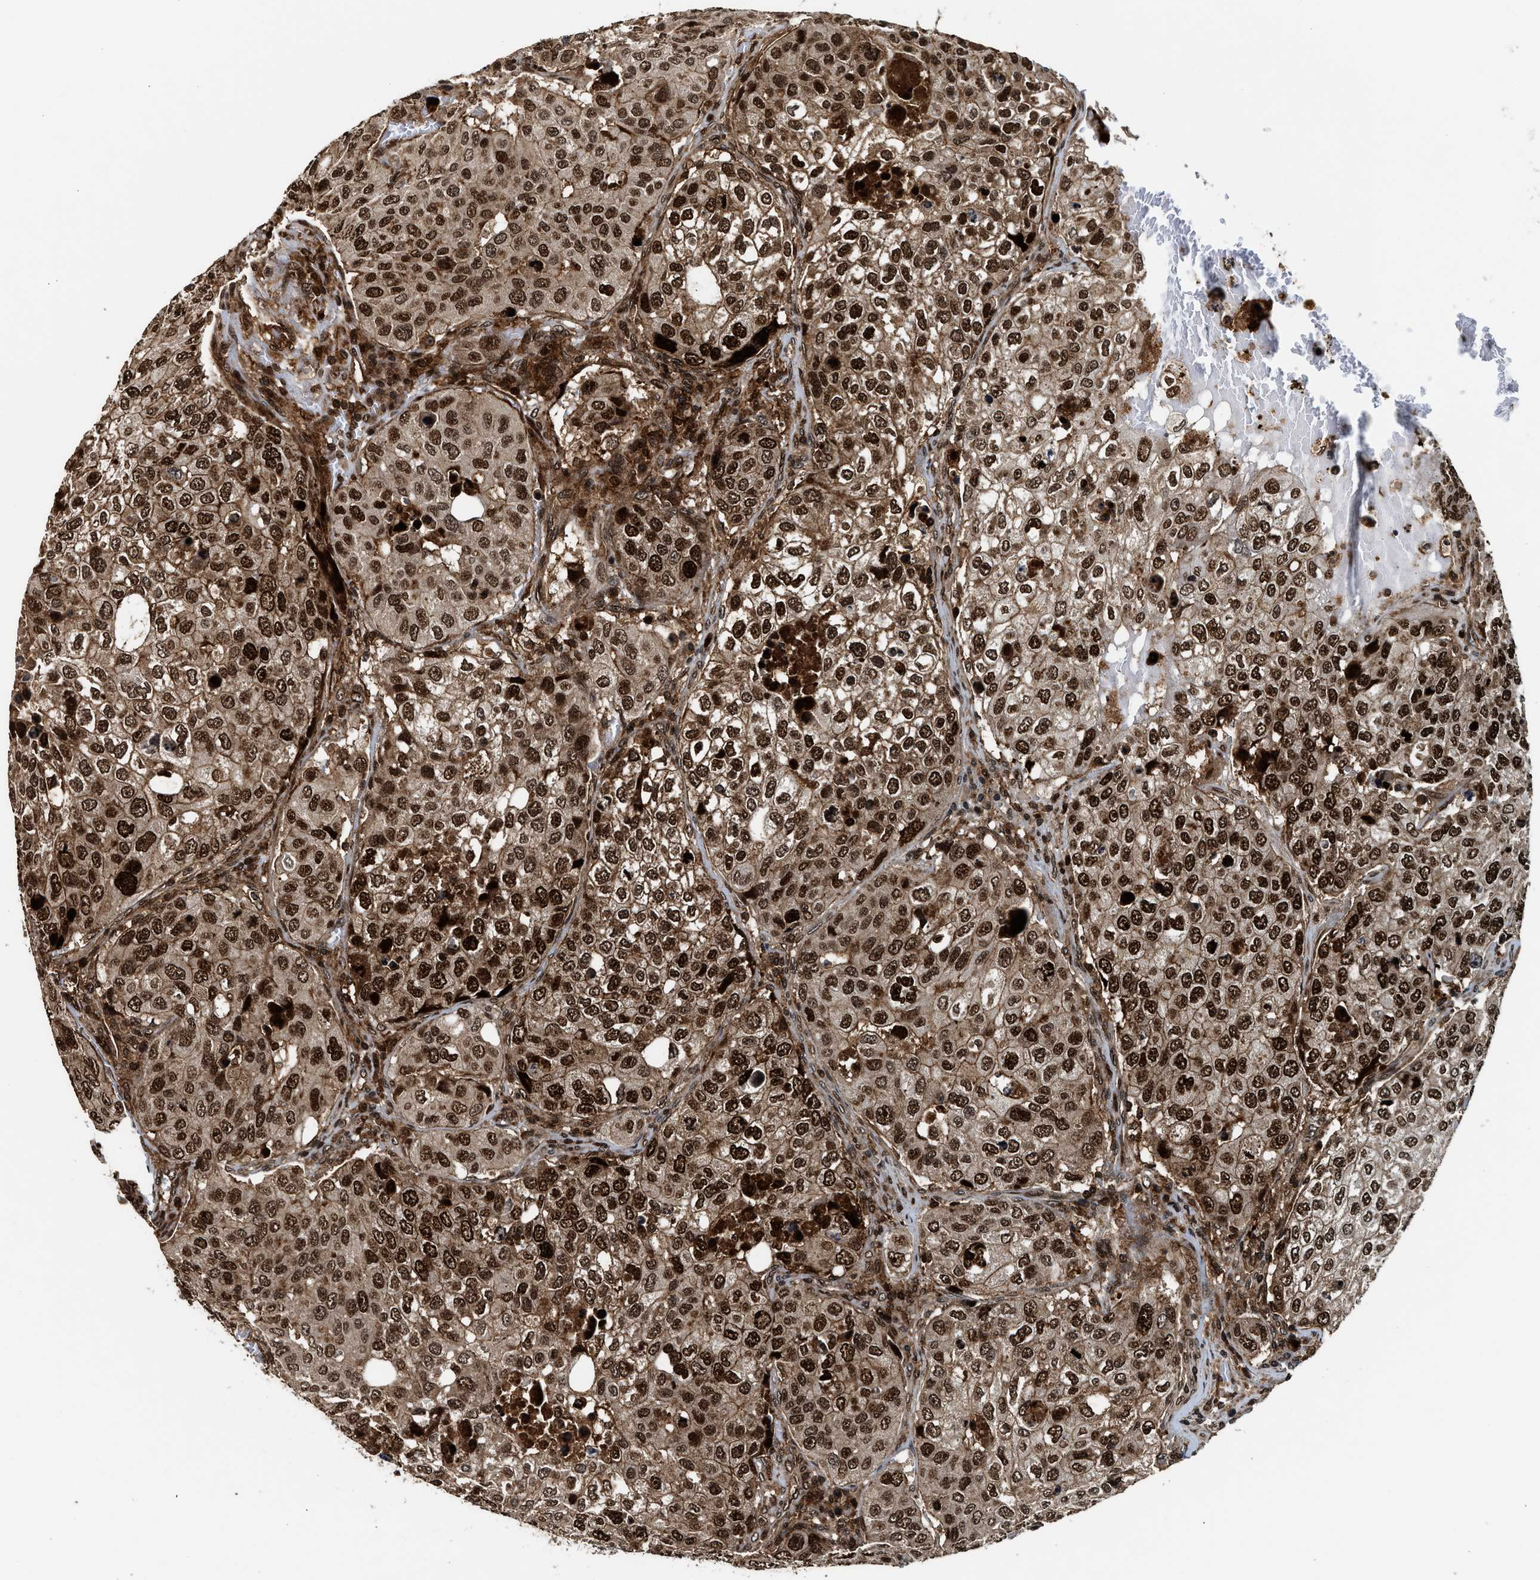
{"staining": {"intensity": "strong", "quantity": ">75%", "location": "cytoplasmic/membranous,nuclear"}, "tissue": "urothelial cancer", "cell_type": "Tumor cells", "image_type": "cancer", "snomed": [{"axis": "morphology", "description": "Urothelial carcinoma, High grade"}, {"axis": "topography", "description": "Lymph node"}, {"axis": "topography", "description": "Urinary bladder"}], "caption": "A brown stain highlights strong cytoplasmic/membranous and nuclear positivity of a protein in human high-grade urothelial carcinoma tumor cells.", "gene": "MDM2", "patient": {"sex": "male", "age": 51}}